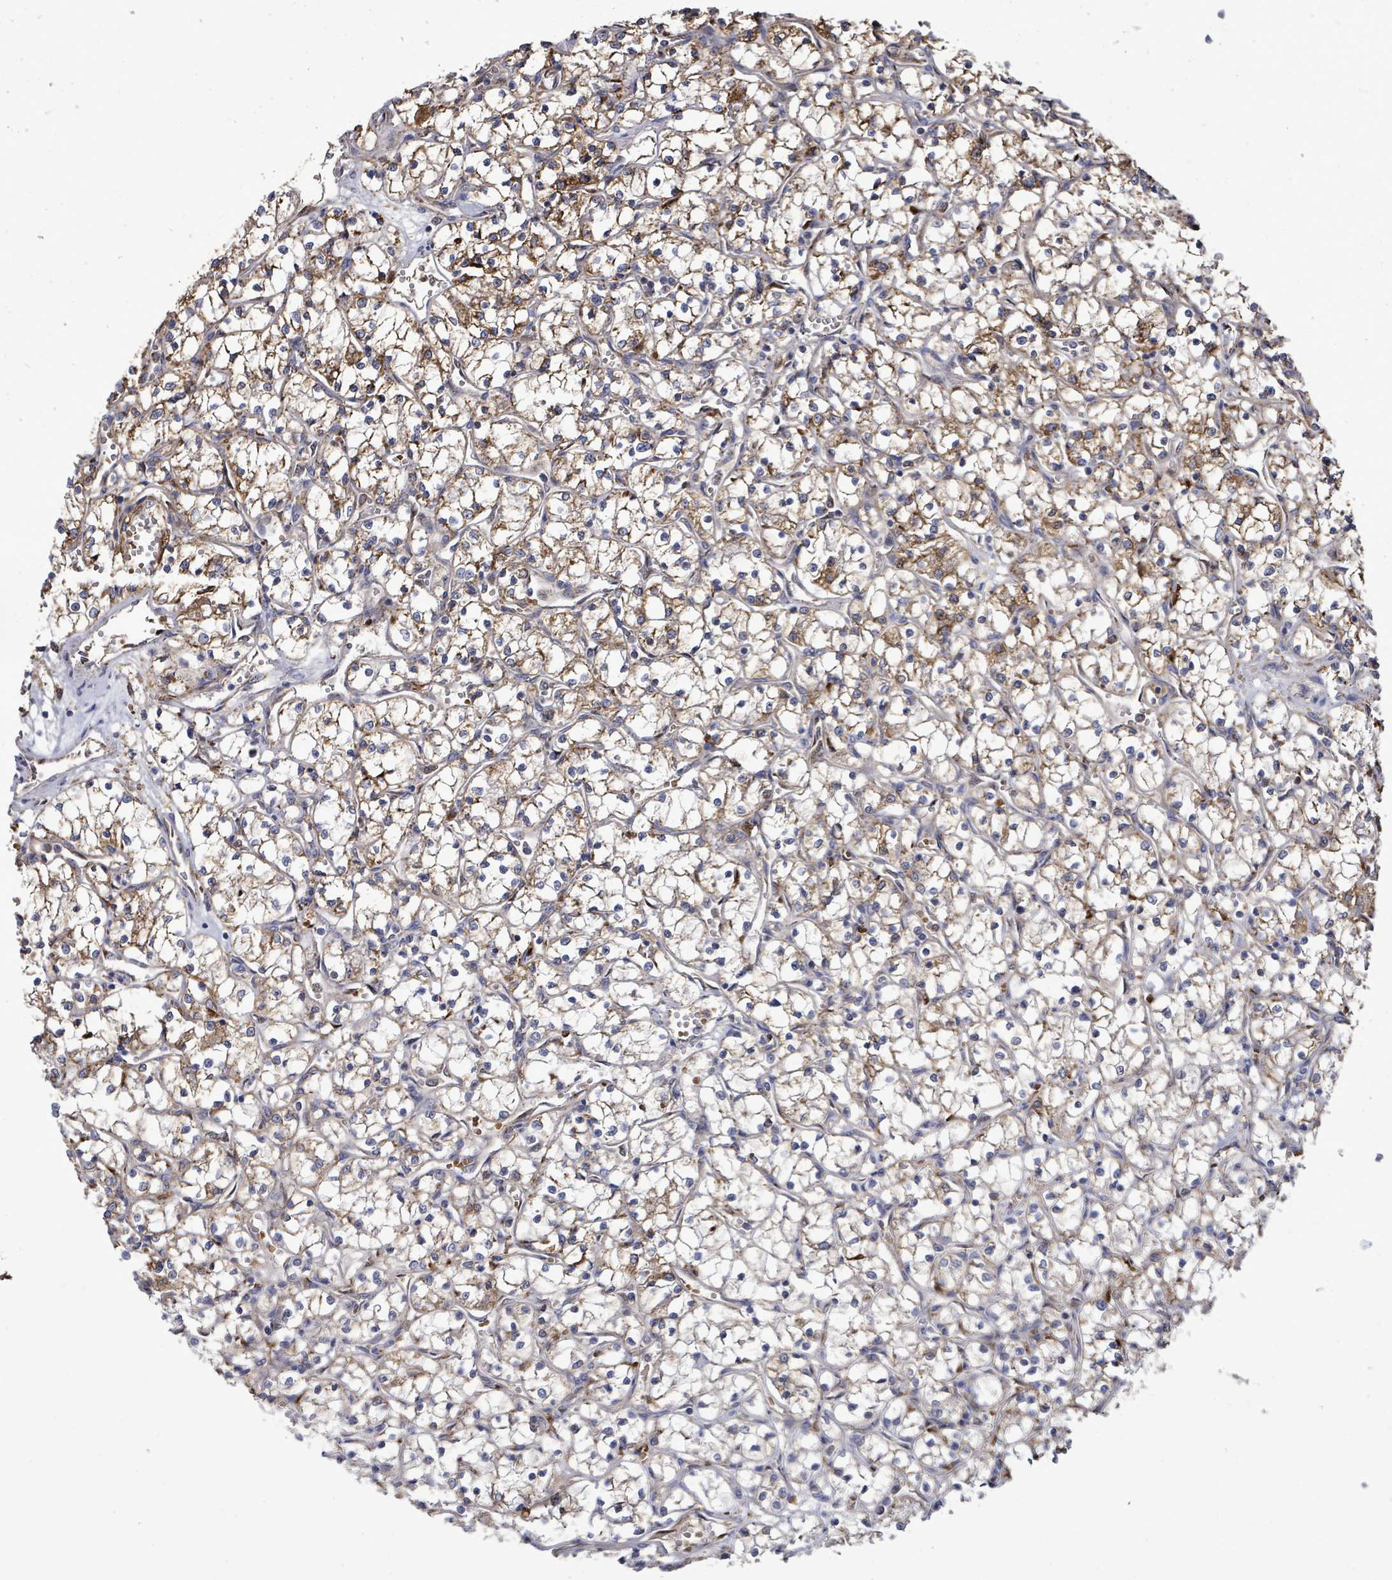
{"staining": {"intensity": "strong", "quantity": "<25%", "location": "cytoplasmic/membranous"}, "tissue": "renal cancer", "cell_type": "Tumor cells", "image_type": "cancer", "snomed": [{"axis": "morphology", "description": "Adenocarcinoma, NOS"}, {"axis": "topography", "description": "Kidney"}], "caption": "Protein staining of renal adenocarcinoma tissue exhibits strong cytoplasmic/membranous positivity in approximately <25% of tumor cells. The staining was performed using DAB to visualize the protein expression in brown, while the nuclei were stained in blue with hematoxylin (Magnification: 20x).", "gene": "MTMR12", "patient": {"sex": "female", "age": 69}}